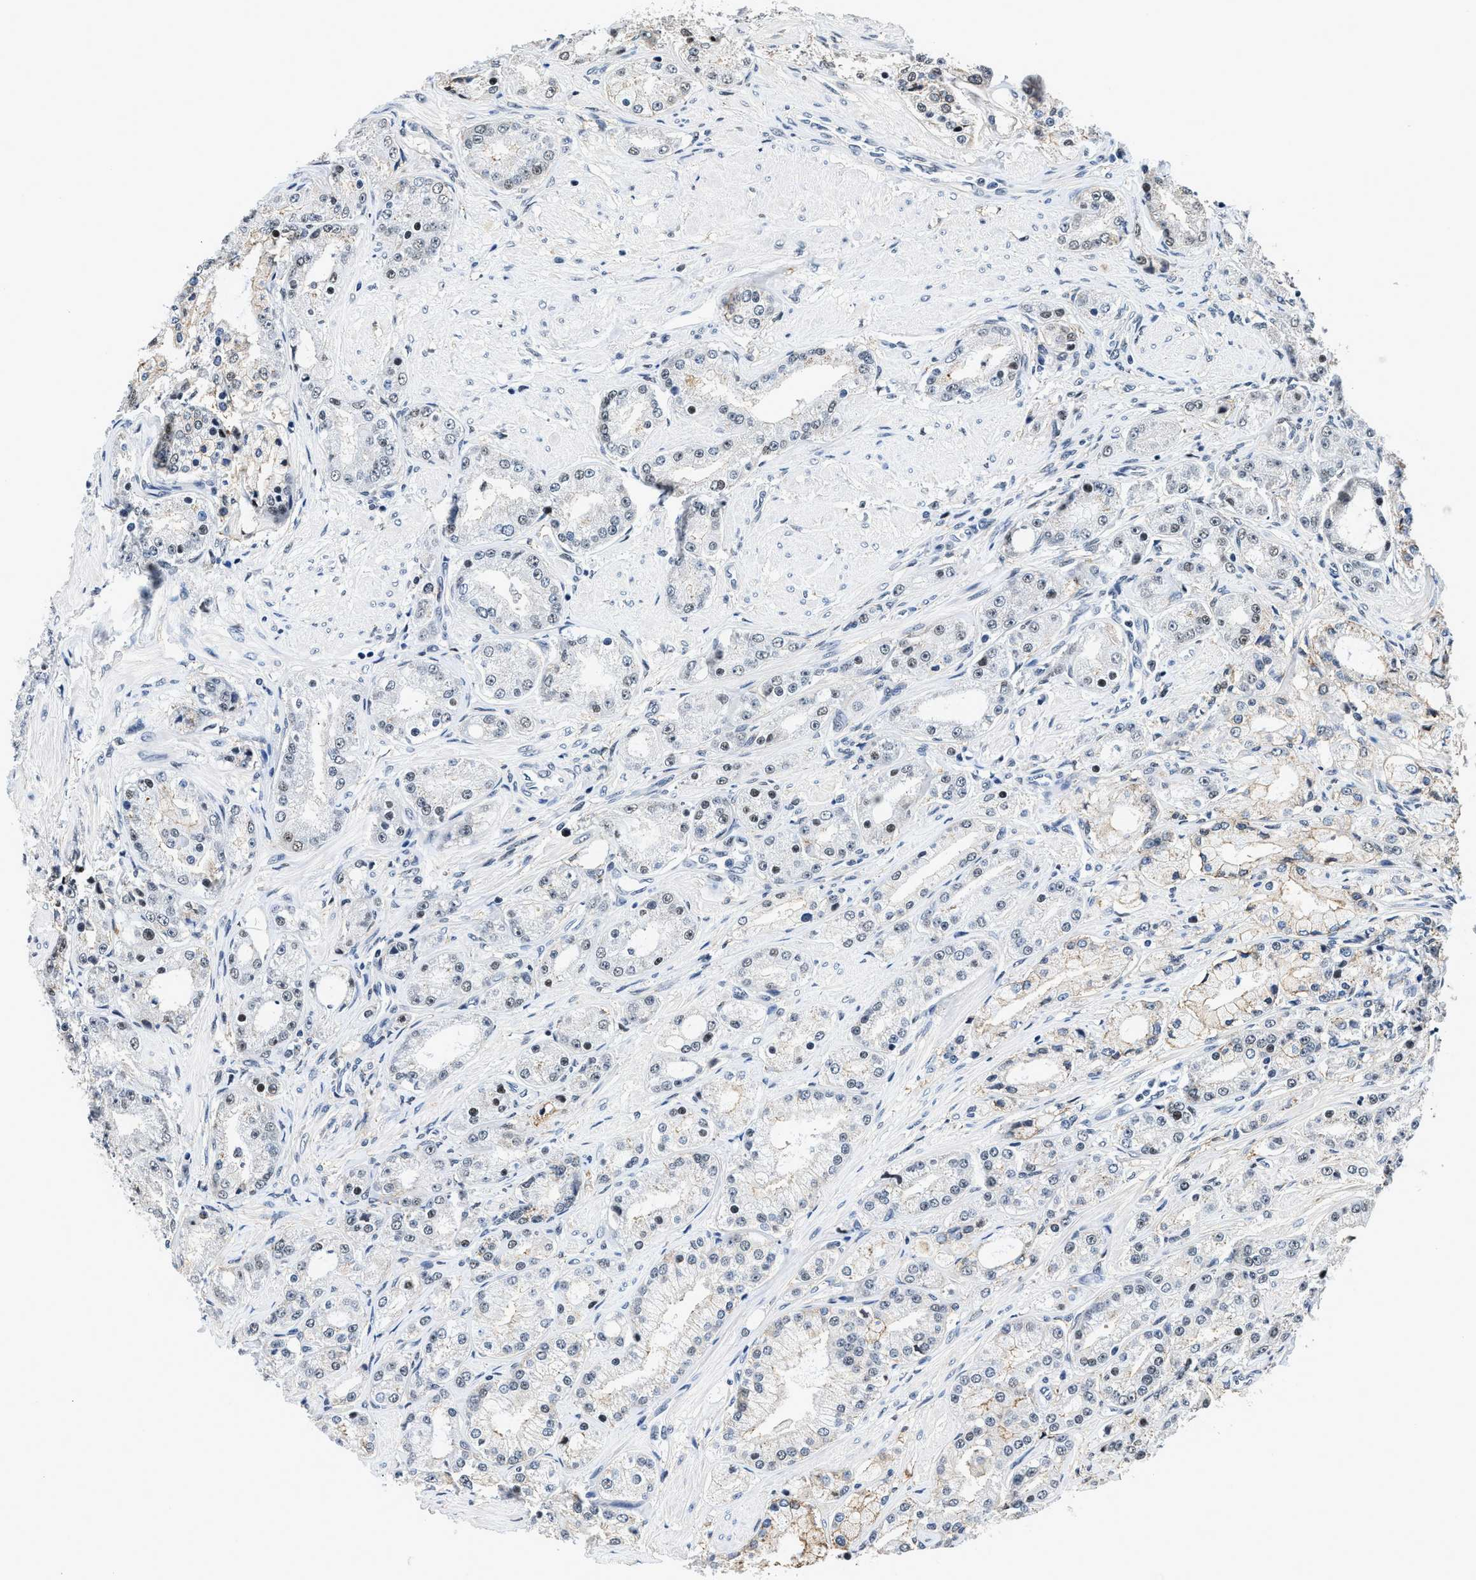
{"staining": {"intensity": "moderate", "quantity": "<25%", "location": "cytoplasmic/membranous,nuclear"}, "tissue": "prostate cancer", "cell_type": "Tumor cells", "image_type": "cancer", "snomed": [{"axis": "morphology", "description": "Adenocarcinoma, Low grade"}, {"axis": "topography", "description": "Prostate"}], "caption": "Prostate cancer tissue reveals moderate cytoplasmic/membranous and nuclear staining in about <25% of tumor cells, visualized by immunohistochemistry.", "gene": "HNRNPH2", "patient": {"sex": "male", "age": 63}}